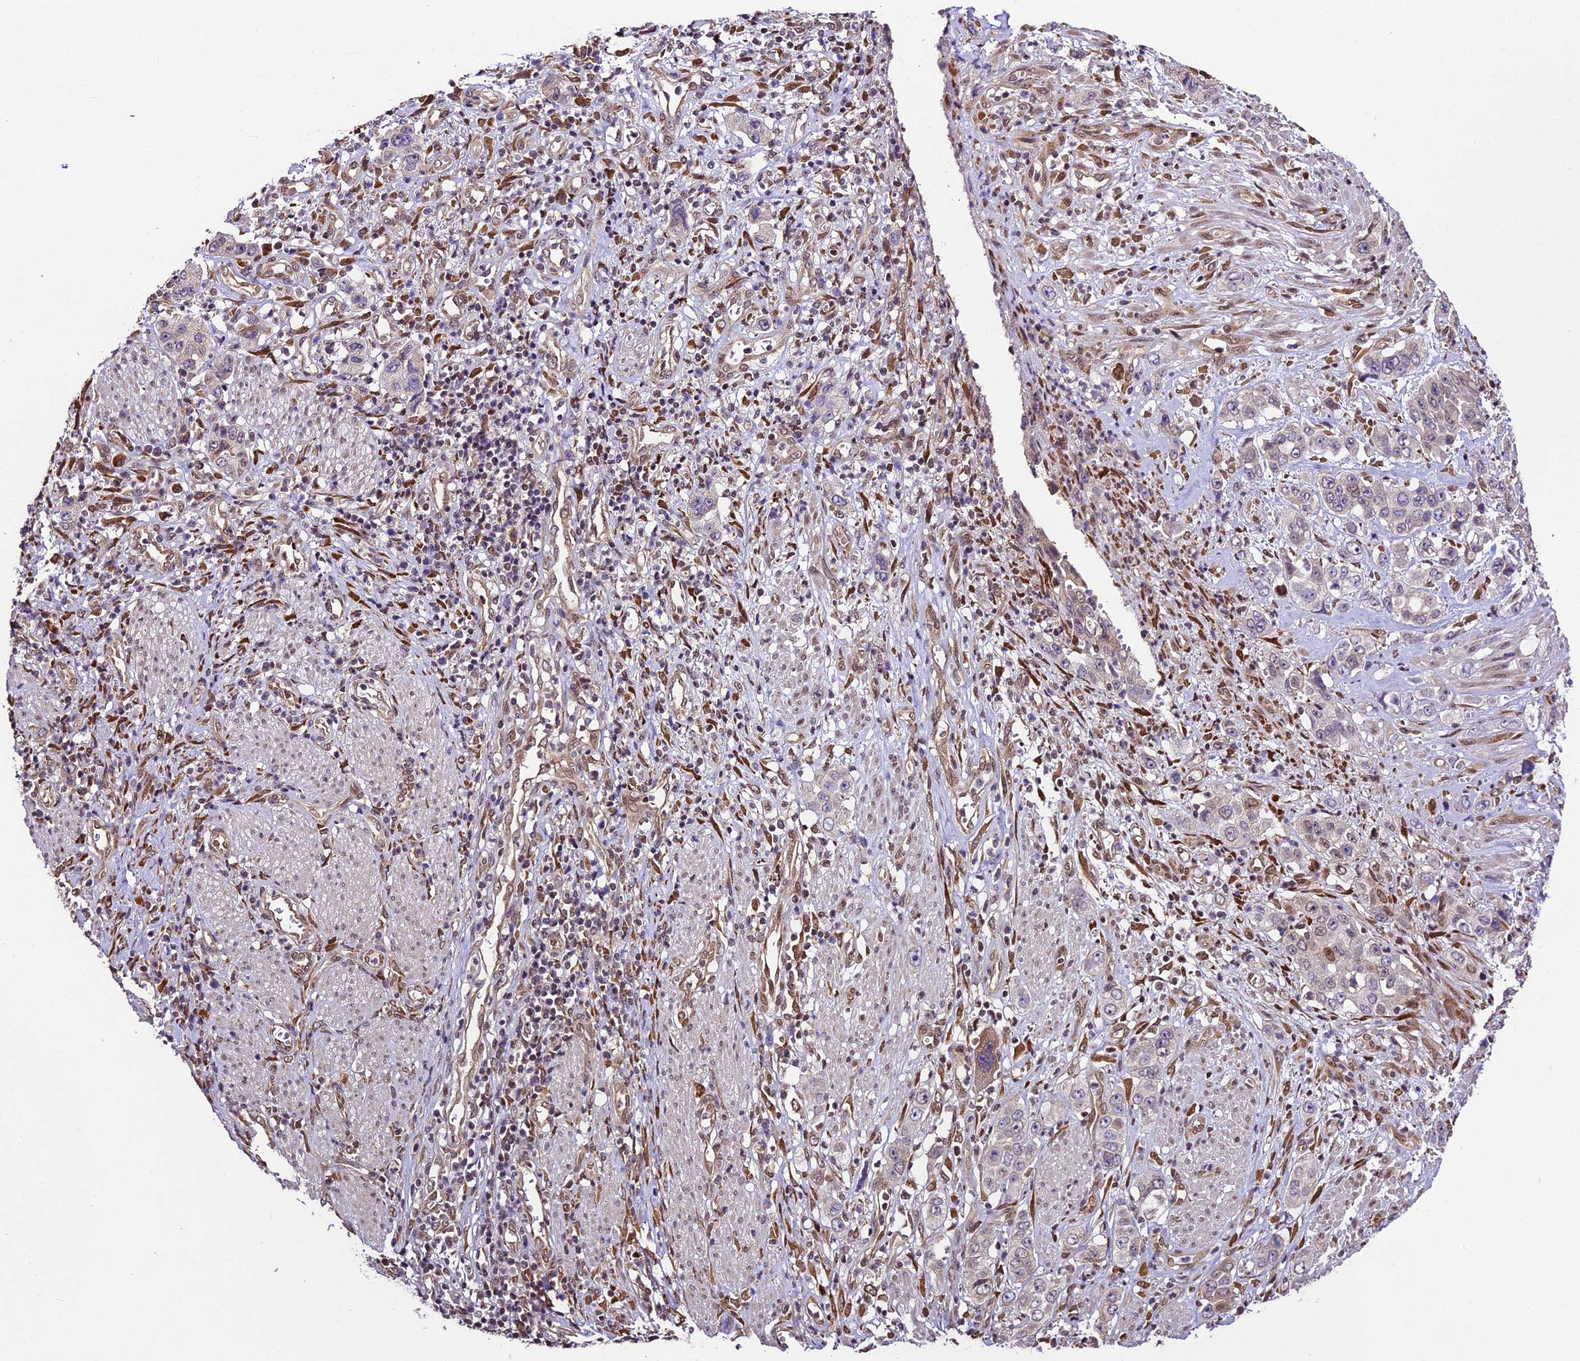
{"staining": {"intensity": "weak", "quantity": "<25%", "location": "cytoplasmic/membranous"}, "tissue": "stomach cancer", "cell_type": "Tumor cells", "image_type": "cancer", "snomed": [{"axis": "morphology", "description": "Adenocarcinoma, NOS"}, {"axis": "topography", "description": "Stomach, upper"}], "caption": "Immunohistochemical staining of human stomach cancer (adenocarcinoma) reveals no significant expression in tumor cells.", "gene": "TRIM22", "patient": {"sex": "male", "age": 62}}